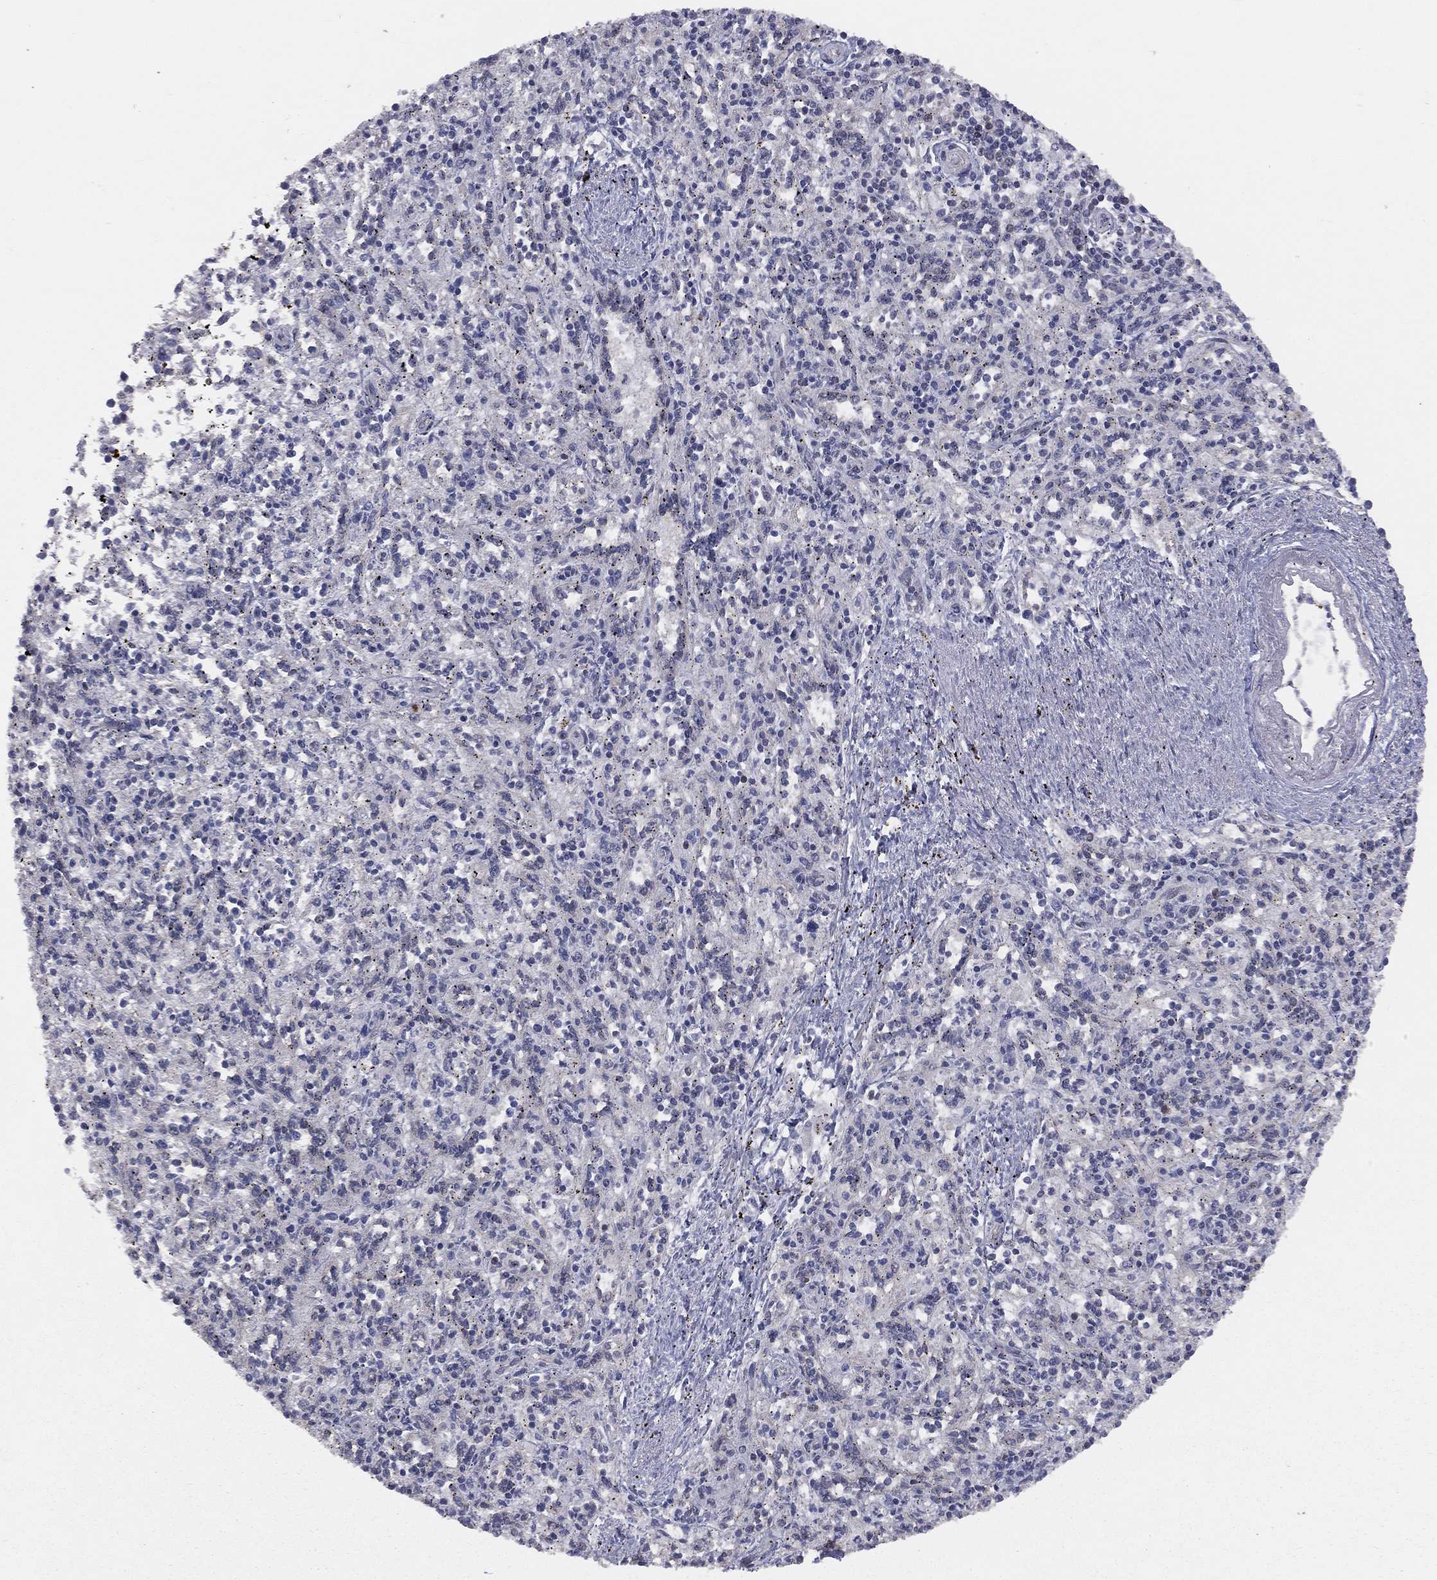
{"staining": {"intensity": "negative", "quantity": "none", "location": "none"}, "tissue": "spleen", "cell_type": "Cells in red pulp", "image_type": "normal", "snomed": [{"axis": "morphology", "description": "Normal tissue, NOS"}, {"axis": "topography", "description": "Spleen"}], "caption": "Immunohistochemistry (IHC) photomicrograph of benign spleen stained for a protein (brown), which demonstrates no positivity in cells in red pulp.", "gene": "DMKN", "patient": {"sex": "male", "age": 69}}